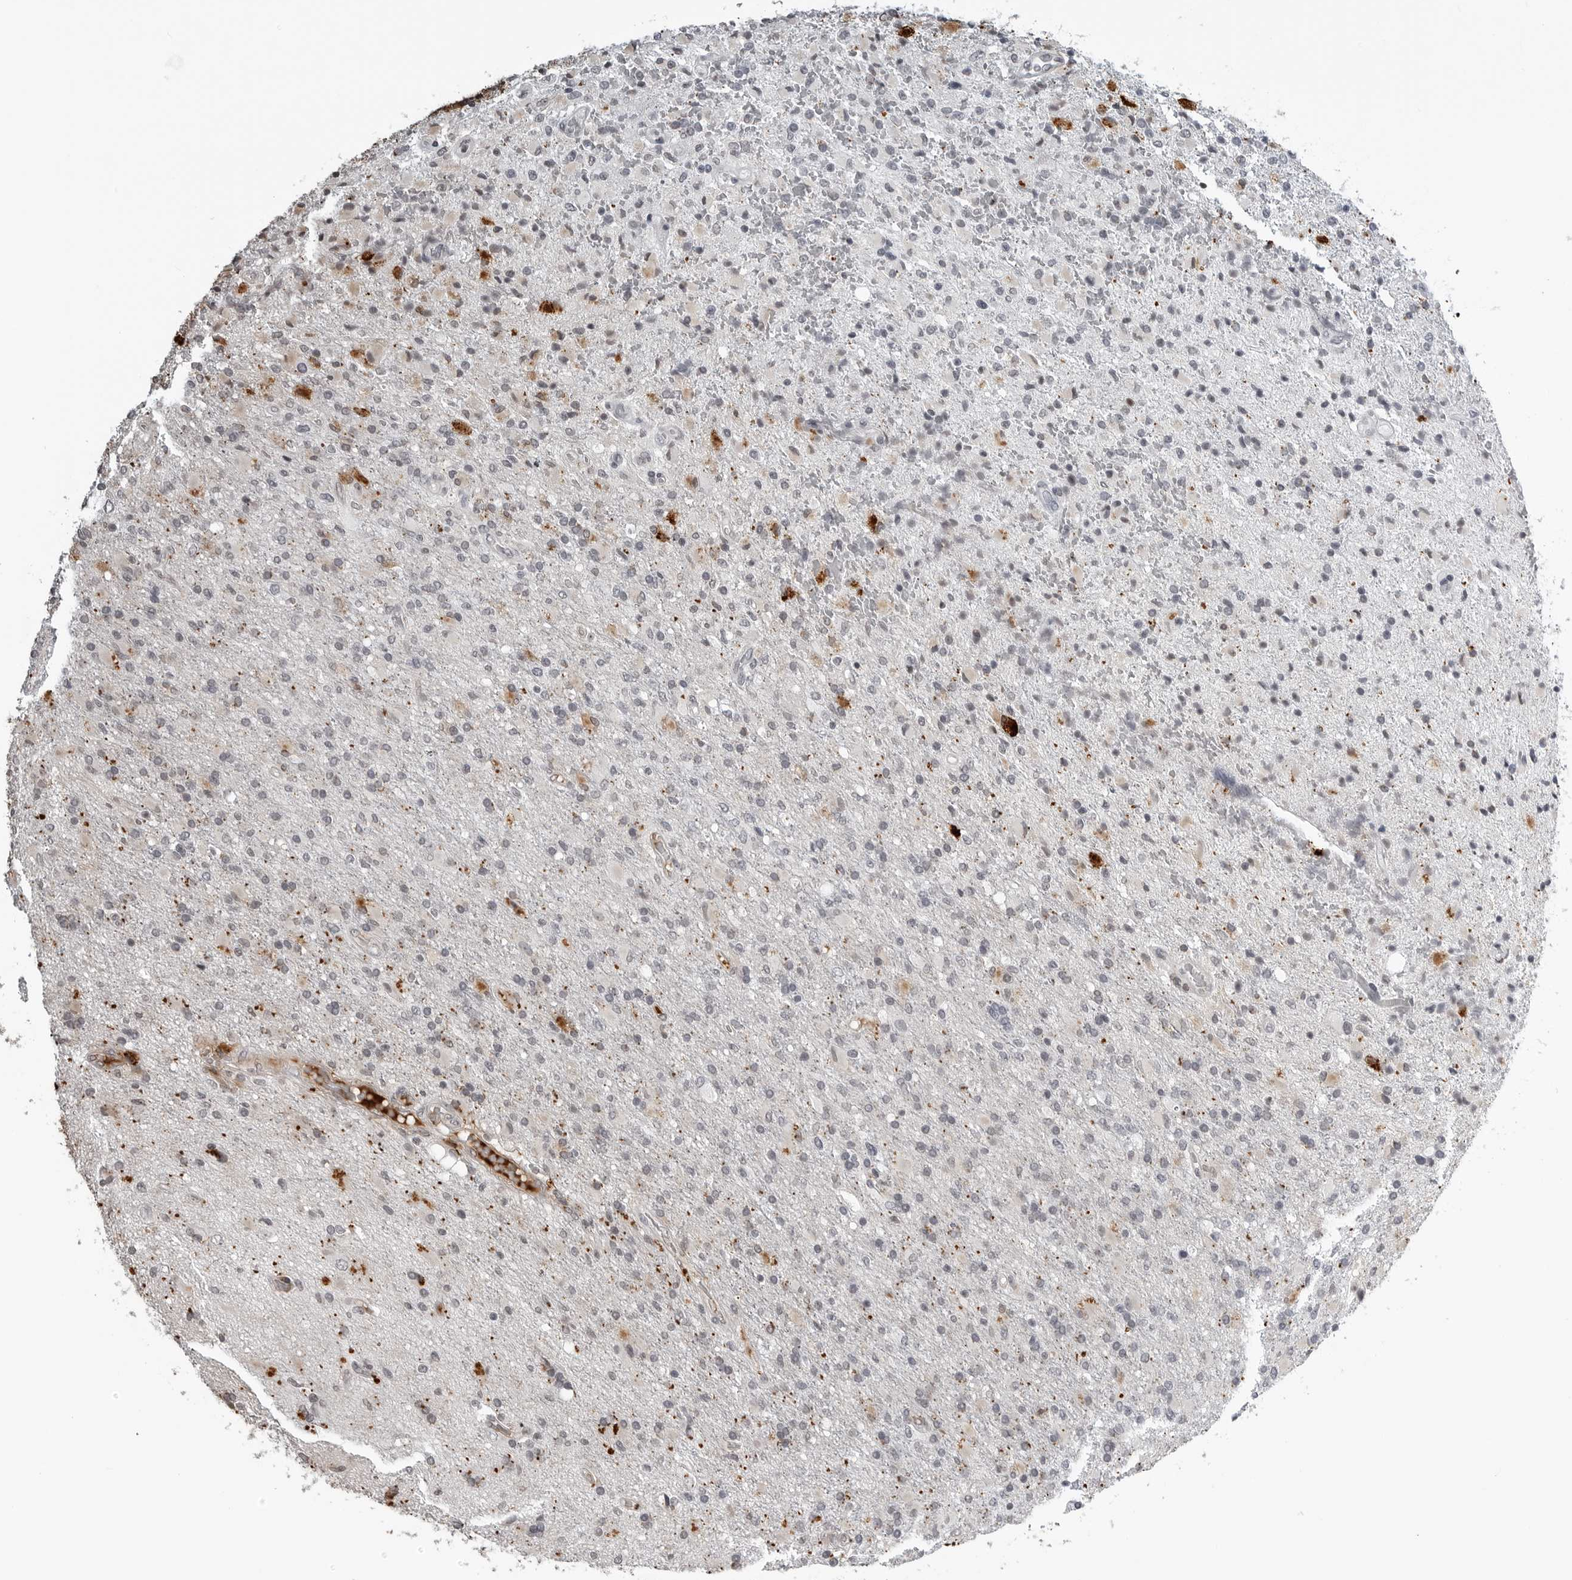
{"staining": {"intensity": "negative", "quantity": "none", "location": "none"}, "tissue": "glioma", "cell_type": "Tumor cells", "image_type": "cancer", "snomed": [{"axis": "morphology", "description": "Glioma, malignant, High grade"}, {"axis": "topography", "description": "Brain"}], "caption": "Immunohistochemistry (IHC) of human glioma demonstrates no positivity in tumor cells.", "gene": "CXCR5", "patient": {"sex": "male", "age": 71}}